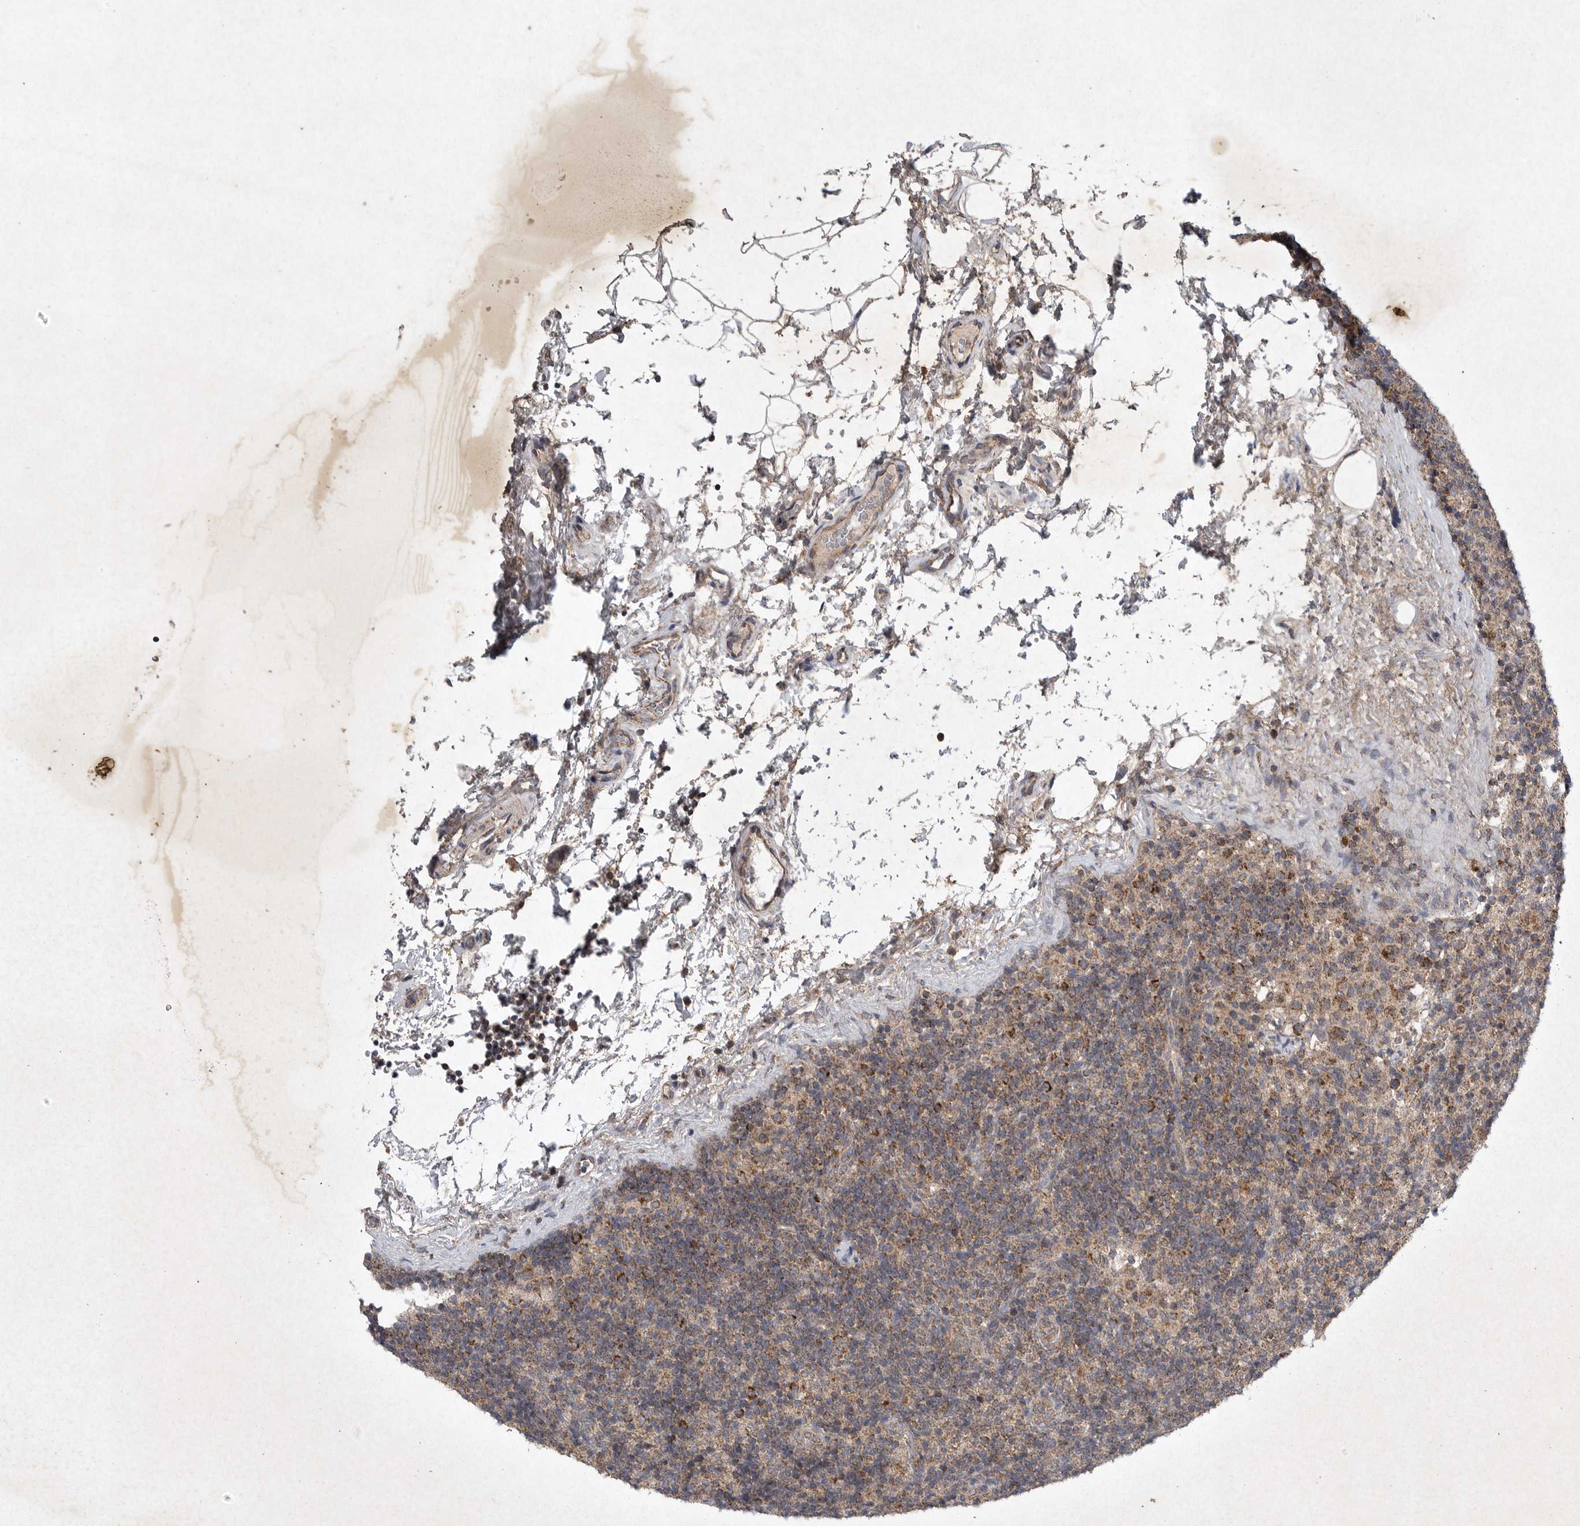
{"staining": {"intensity": "moderate", "quantity": "<25%", "location": "cytoplasmic/membranous"}, "tissue": "lymph node", "cell_type": "Germinal center cells", "image_type": "normal", "snomed": [{"axis": "morphology", "description": "Normal tissue, NOS"}, {"axis": "topography", "description": "Lymph node"}], "caption": "DAB immunohistochemical staining of normal human lymph node shows moderate cytoplasmic/membranous protein staining in about <25% of germinal center cells.", "gene": "DDR1", "patient": {"sex": "female", "age": 22}}